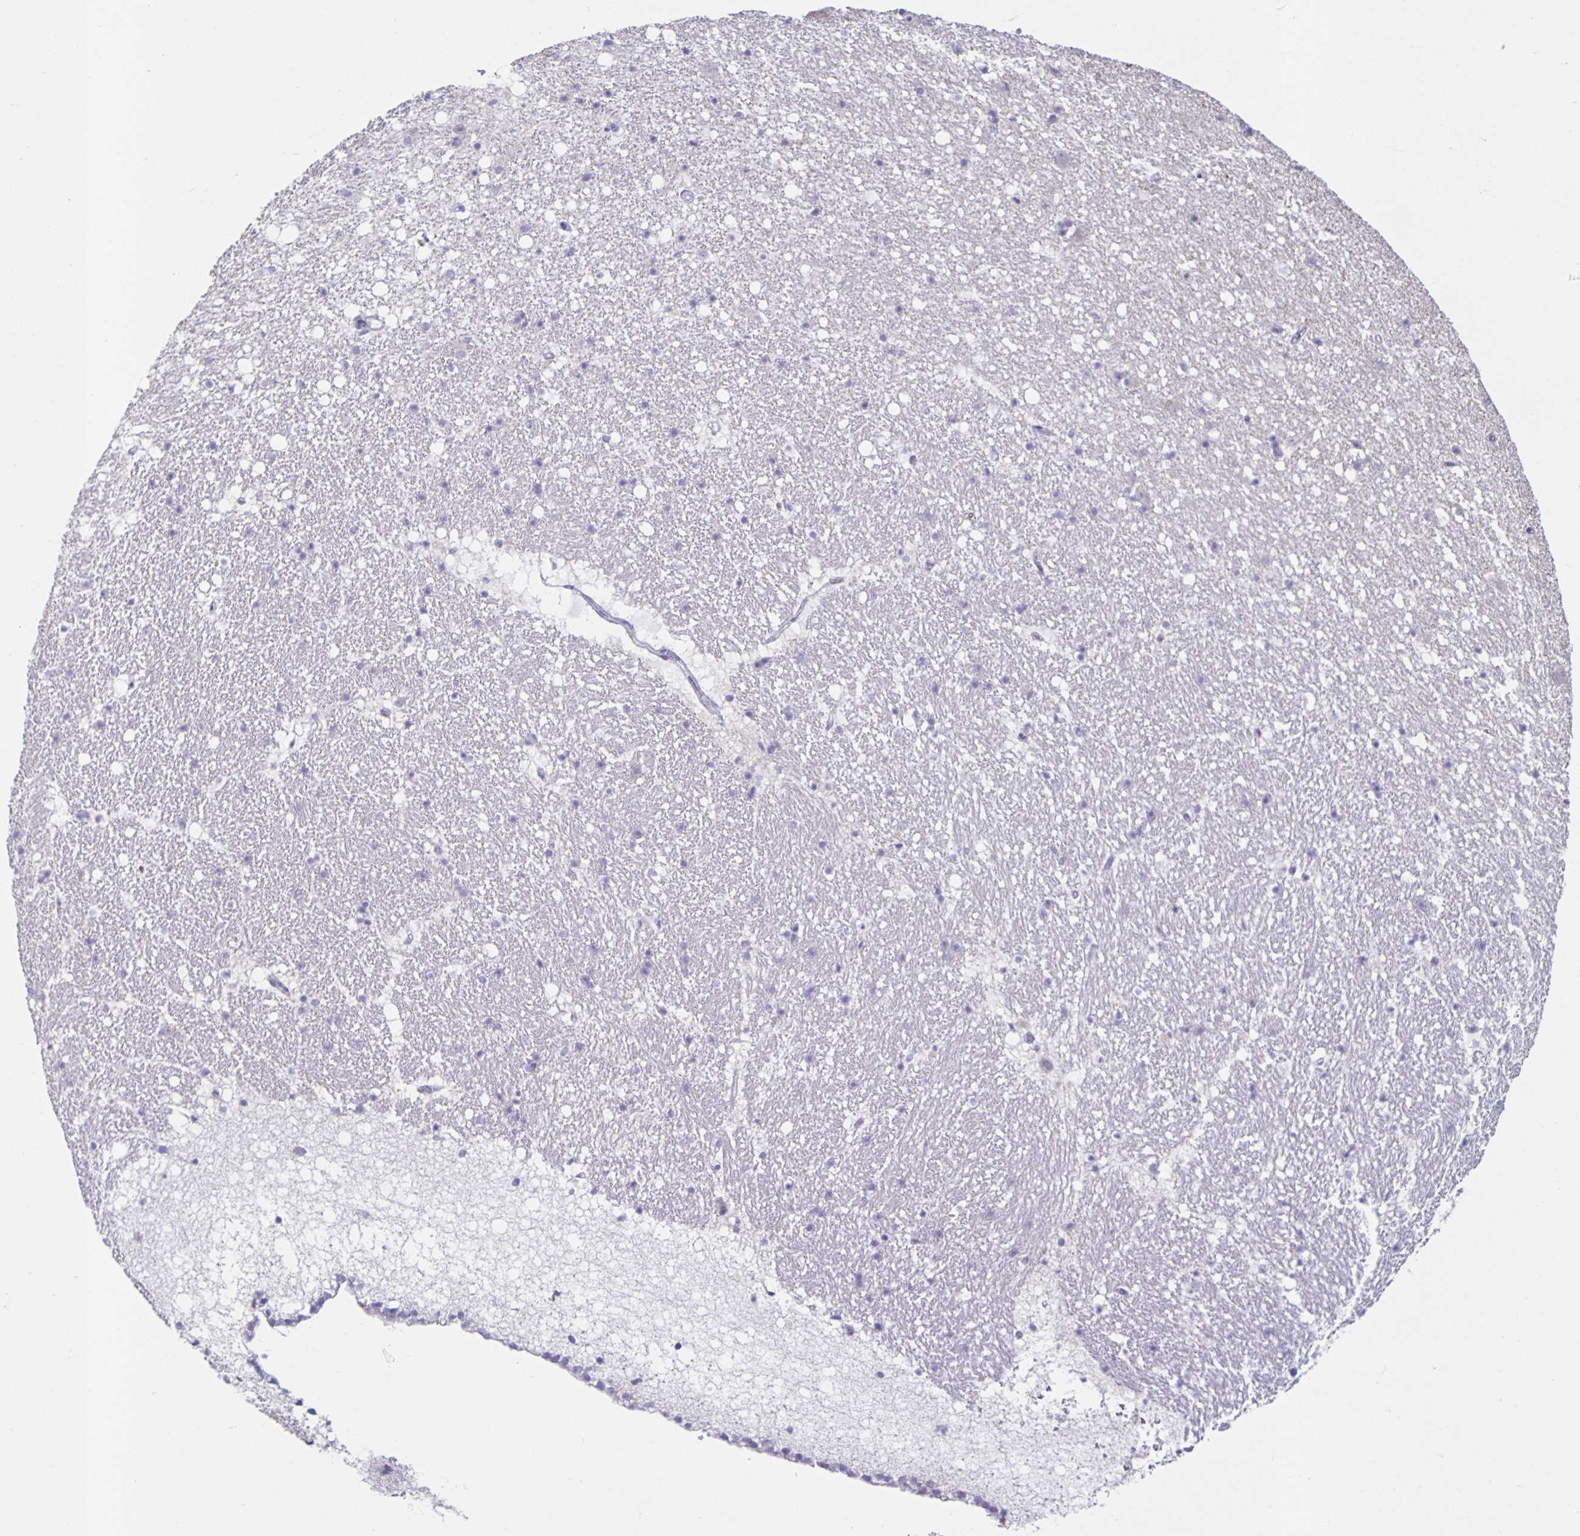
{"staining": {"intensity": "negative", "quantity": "none", "location": "none"}, "tissue": "hippocampus", "cell_type": "Glial cells", "image_type": "normal", "snomed": [{"axis": "morphology", "description": "Normal tissue, NOS"}, {"axis": "topography", "description": "Hippocampus"}], "caption": "Glial cells are negative for brown protein staining in normal hippocampus. (Stains: DAB (3,3'-diaminobenzidine) immunohistochemistry (IHC) with hematoxylin counter stain, Microscopy: brightfield microscopy at high magnification).", "gene": "CT45A10", "patient": {"sex": "female", "age": 42}}